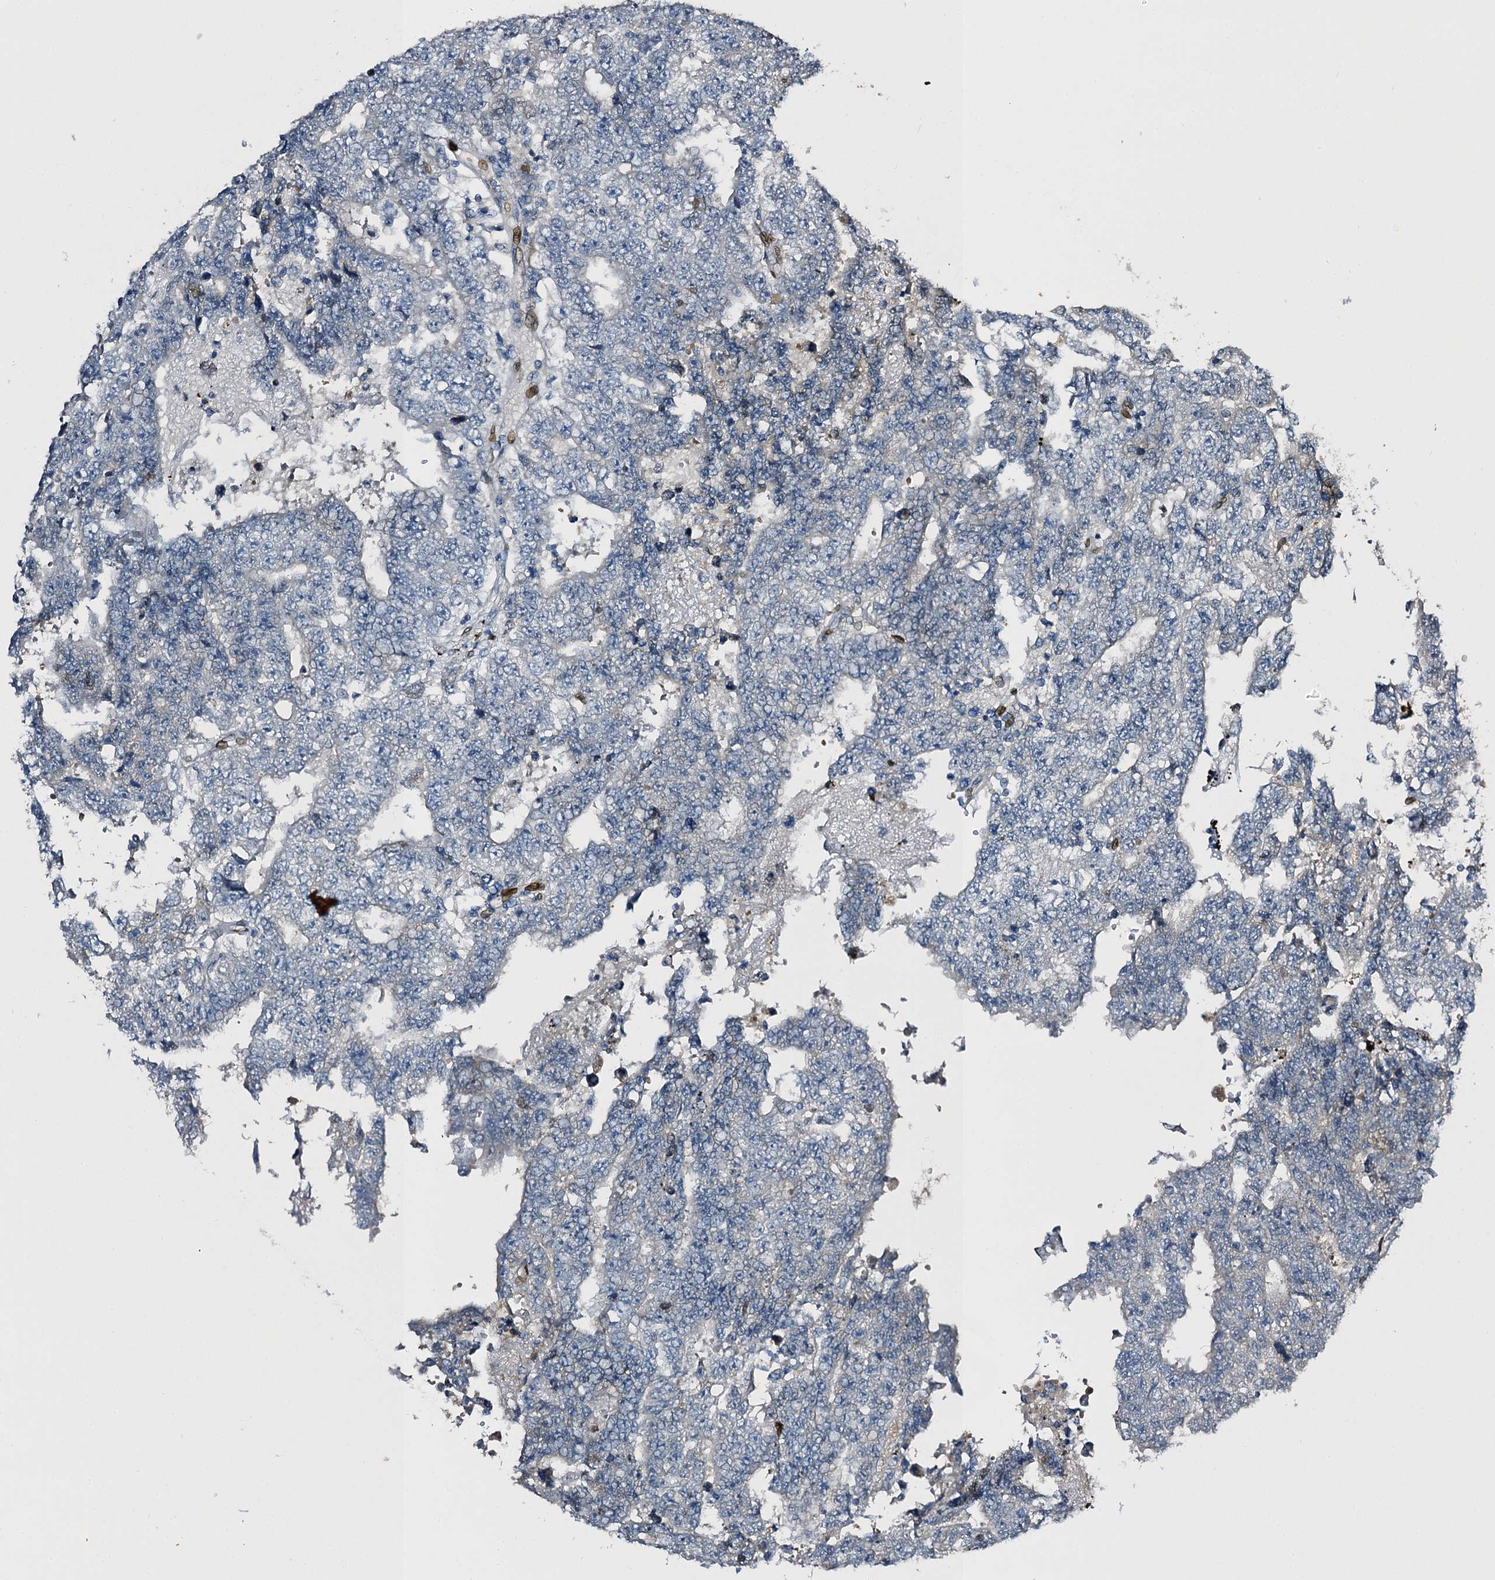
{"staining": {"intensity": "negative", "quantity": "none", "location": "none"}, "tissue": "testis cancer", "cell_type": "Tumor cells", "image_type": "cancer", "snomed": [{"axis": "morphology", "description": "Carcinoma, Embryonal, NOS"}, {"axis": "topography", "description": "Testis"}], "caption": "This is an immunohistochemistry micrograph of testis embryonal carcinoma. There is no staining in tumor cells.", "gene": "SLC11A2", "patient": {"sex": "male", "age": 25}}